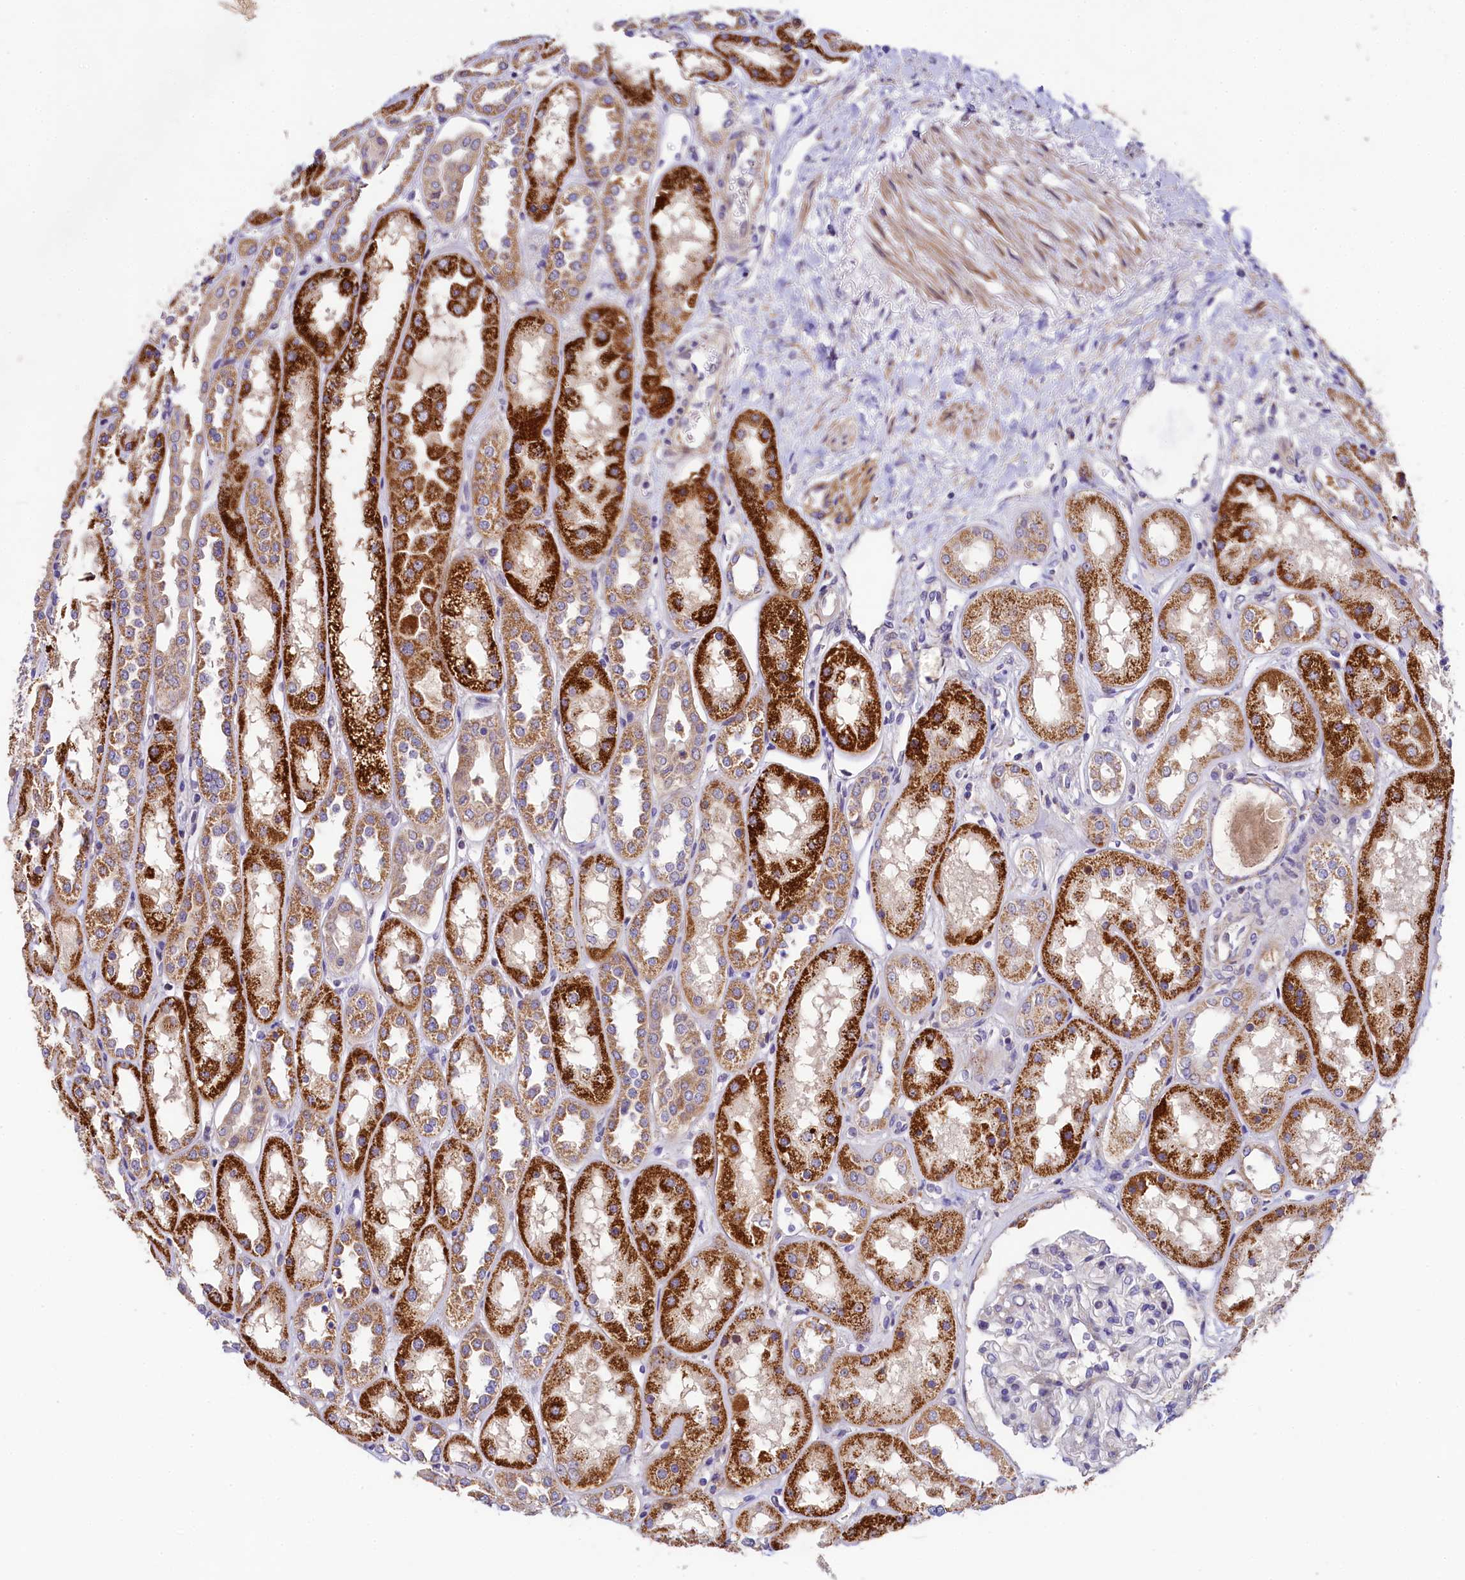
{"staining": {"intensity": "negative", "quantity": "none", "location": "none"}, "tissue": "kidney", "cell_type": "Cells in glomeruli", "image_type": "normal", "snomed": [{"axis": "morphology", "description": "Normal tissue, NOS"}, {"axis": "topography", "description": "Kidney"}], "caption": "This is an immunohistochemistry (IHC) micrograph of normal human kidney. There is no positivity in cells in glomeruli.", "gene": "FXYD6", "patient": {"sex": "male", "age": 70}}